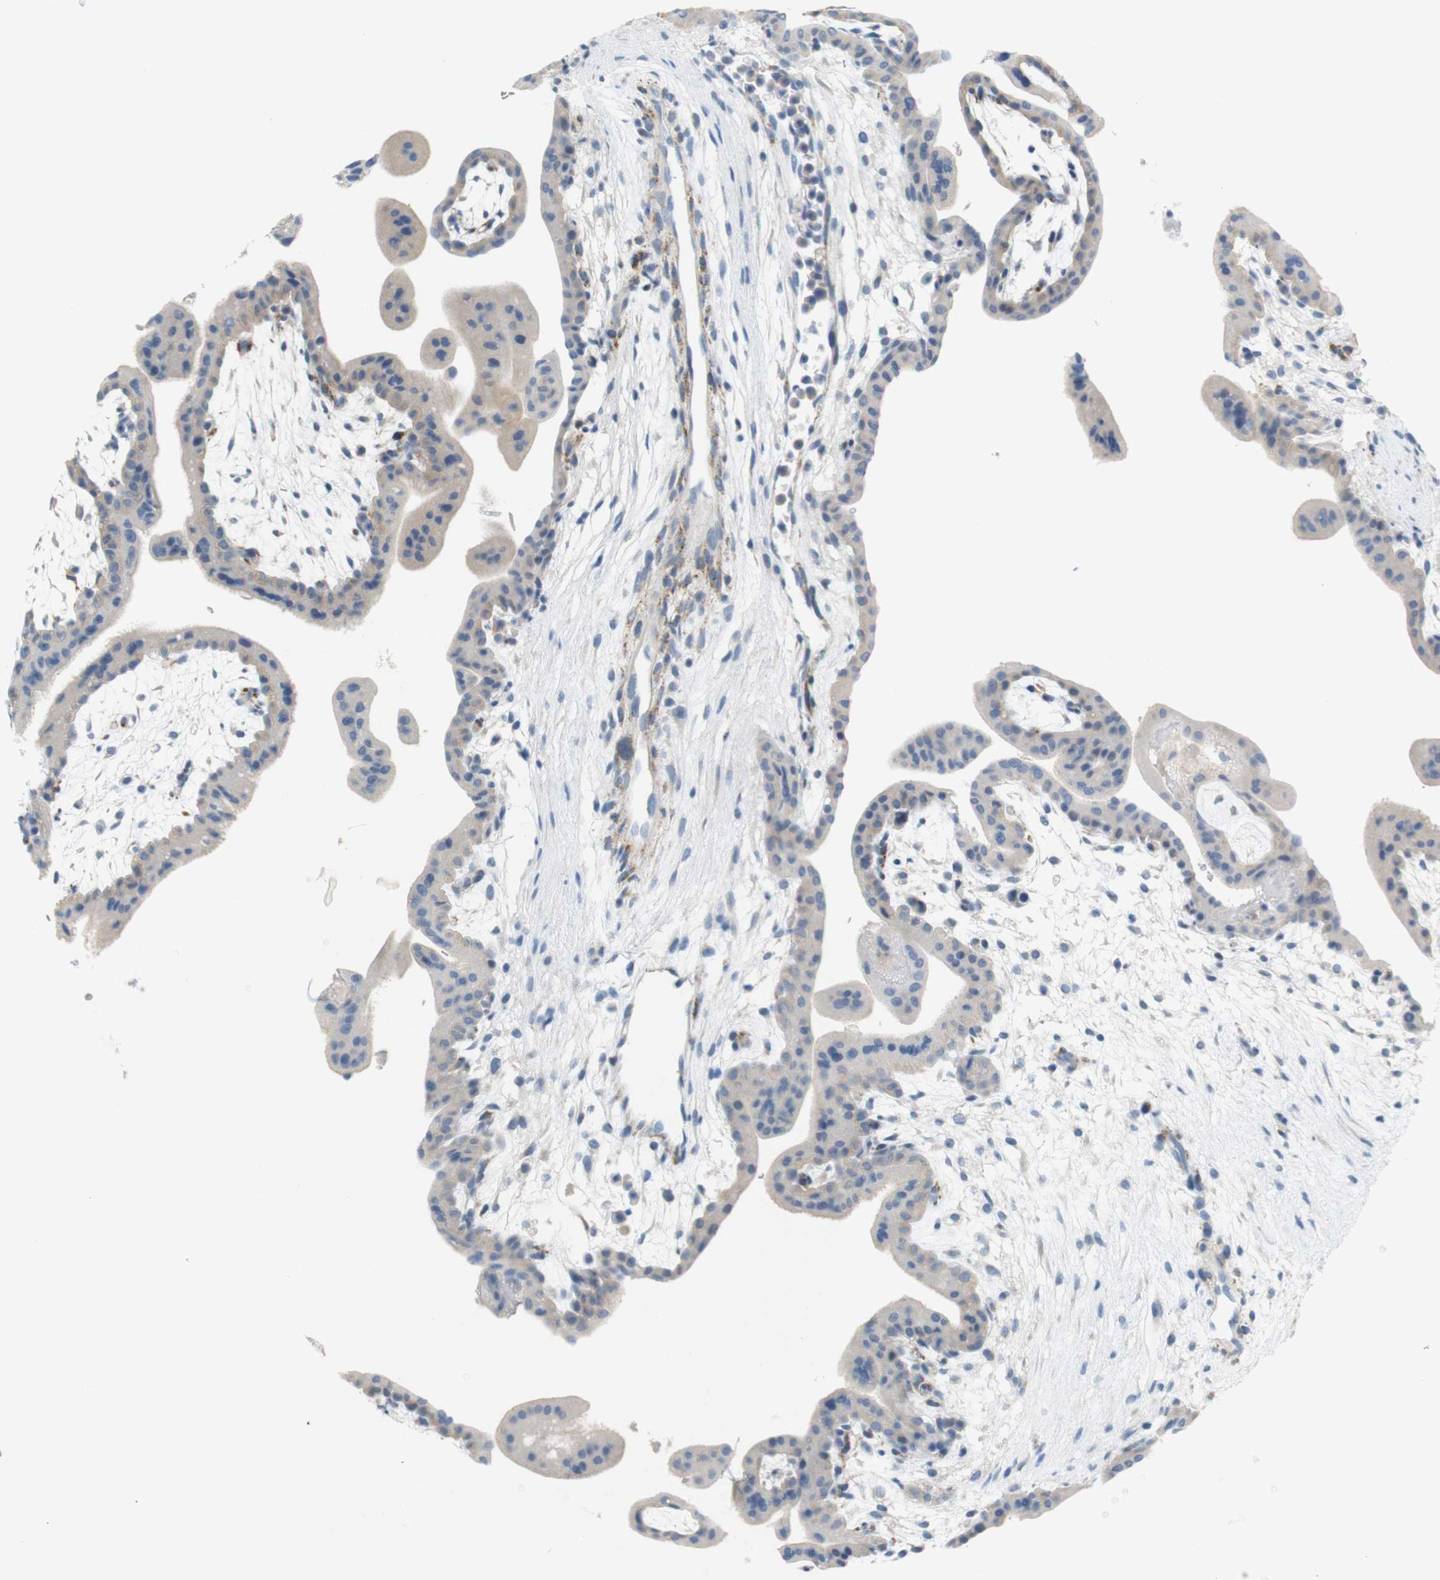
{"staining": {"intensity": "negative", "quantity": "none", "location": "none"}, "tissue": "placenta", "cell_type": "Decidual cells", "image_type": "normal", "snomed": [{"axis": "morphology", "description": "Normal tissue, NOS"}, {"axis": "topography", "description": "Placenta"}], "caption": "Immunohistochemistry histopathology image of benign placenta stained for a protein (brown), which shows no positivity in decidual cells.", "gene": "LRRK2", "patient": {"sex": "female", "age": 35}}